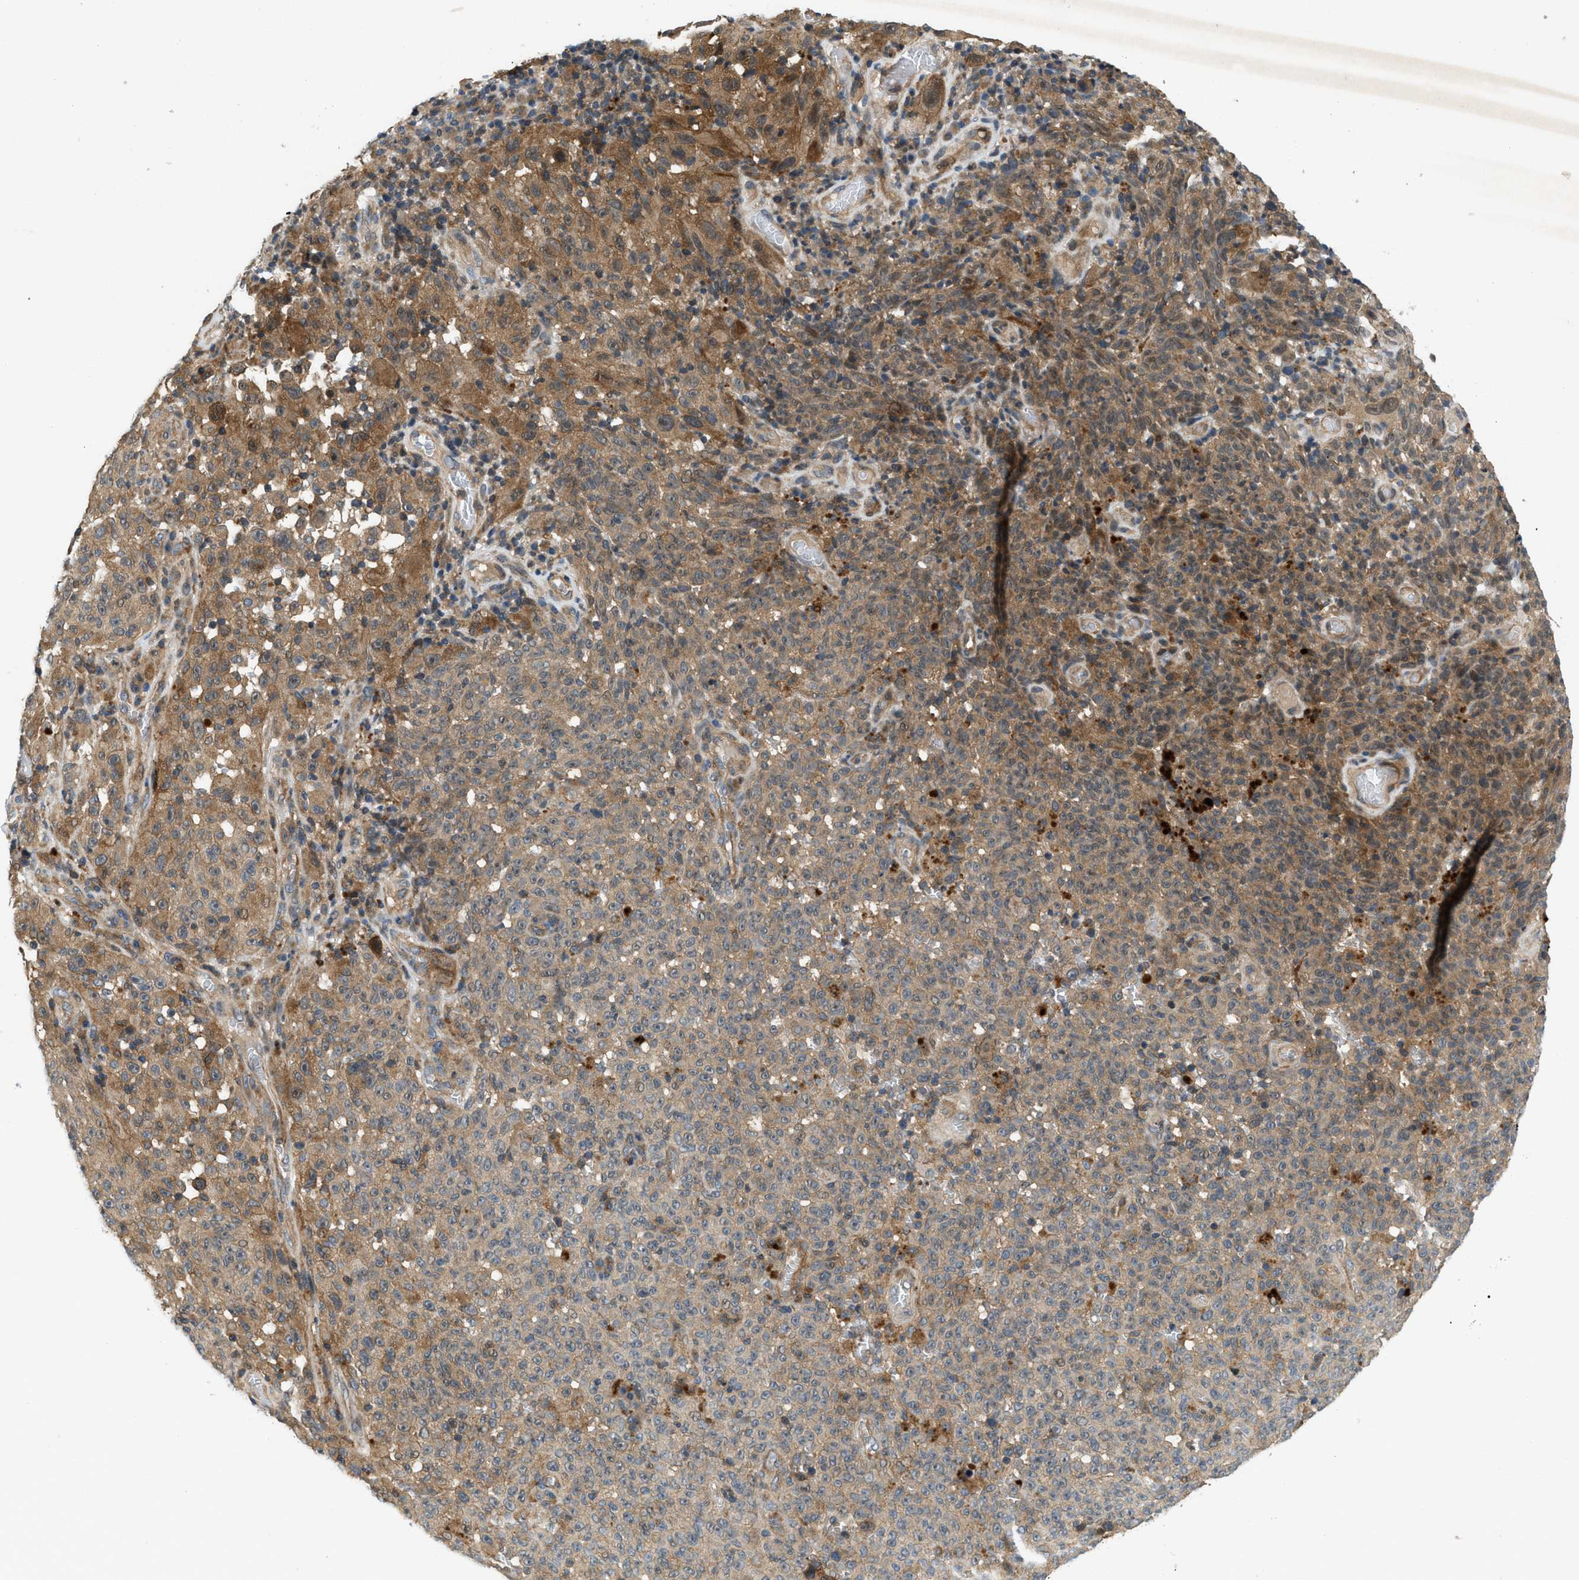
{"staining": {"intensity": "moderate", "quantity": ">75%", "location": "cytoplasmic/membranous"}, "tissue": "melanoma", "cell_type": "Tumor cells", "image_type": "cancer", "snomed": [{"axis": "morphology", "description": "Malignant melanoma, NOS"}, {"axis": "topography", "description": "Skin"}], "caption": "Malignant melanoma stained for a protein reveals moderate cytoplasmic/membranous positivity in tumor cells.", "gene": "GPR31", "patient": {"sex": "female", "age": 82}}